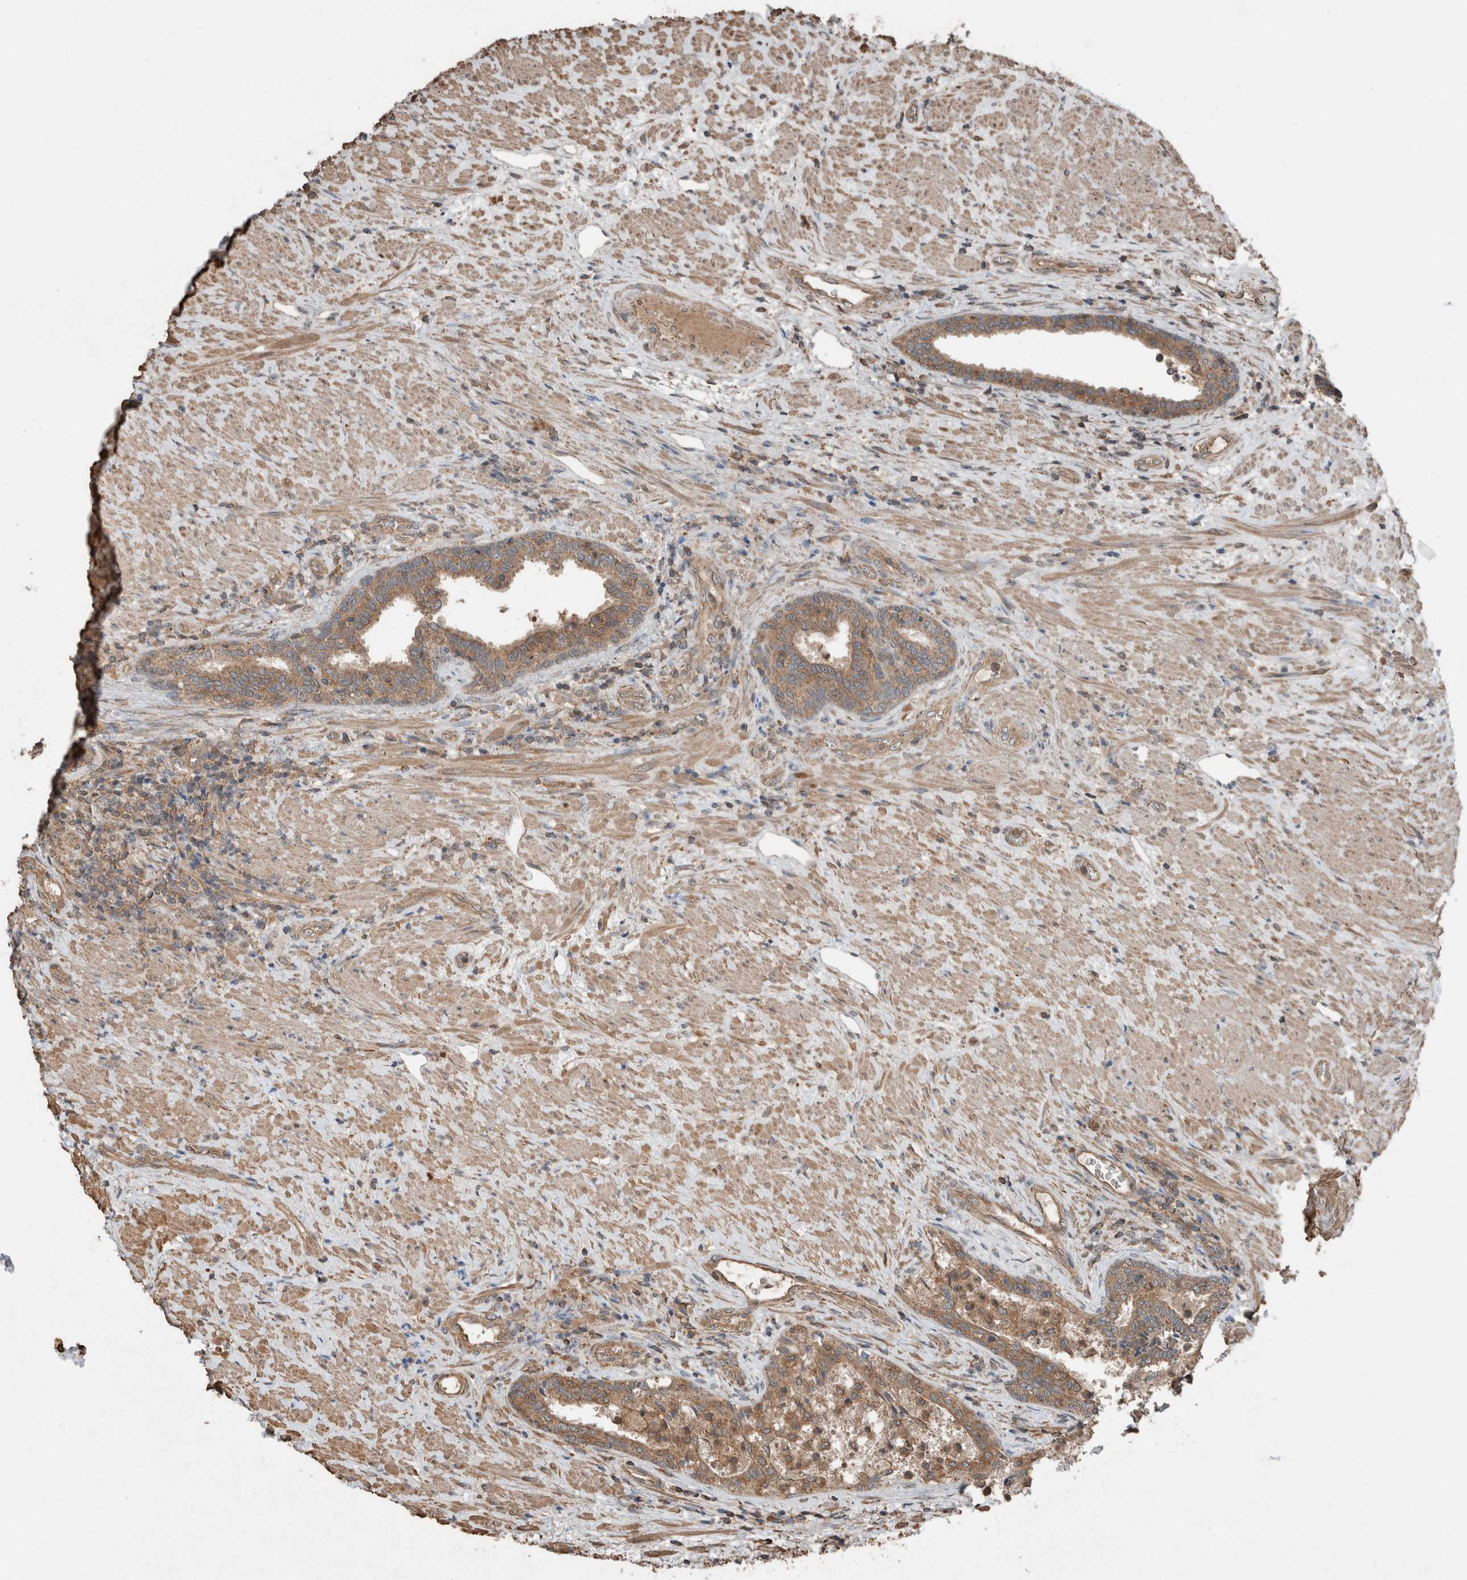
{"staining": {"intensity": "moderate", "quantity": ">75%", "location": "cytoplasmic/membranous"}, "tissue": "prostate", "cell_type": "Glandular cells", "image_type": "normal", "snomed": [{"axis": "morphology", "description": "Normal tissue, NOS"}, {"axis": "topography", "description": "Prostate"}], "caption": "Immunohistochemistry of benign prostate shows medium levels of moderate cytoplasmic/membranous expression in about >75% of glandular cells. (DAB = brown stain, brightfield microscopy at high magnification).", "gene": "KLK14", "patient": {"sex": "male", "age": 76}}